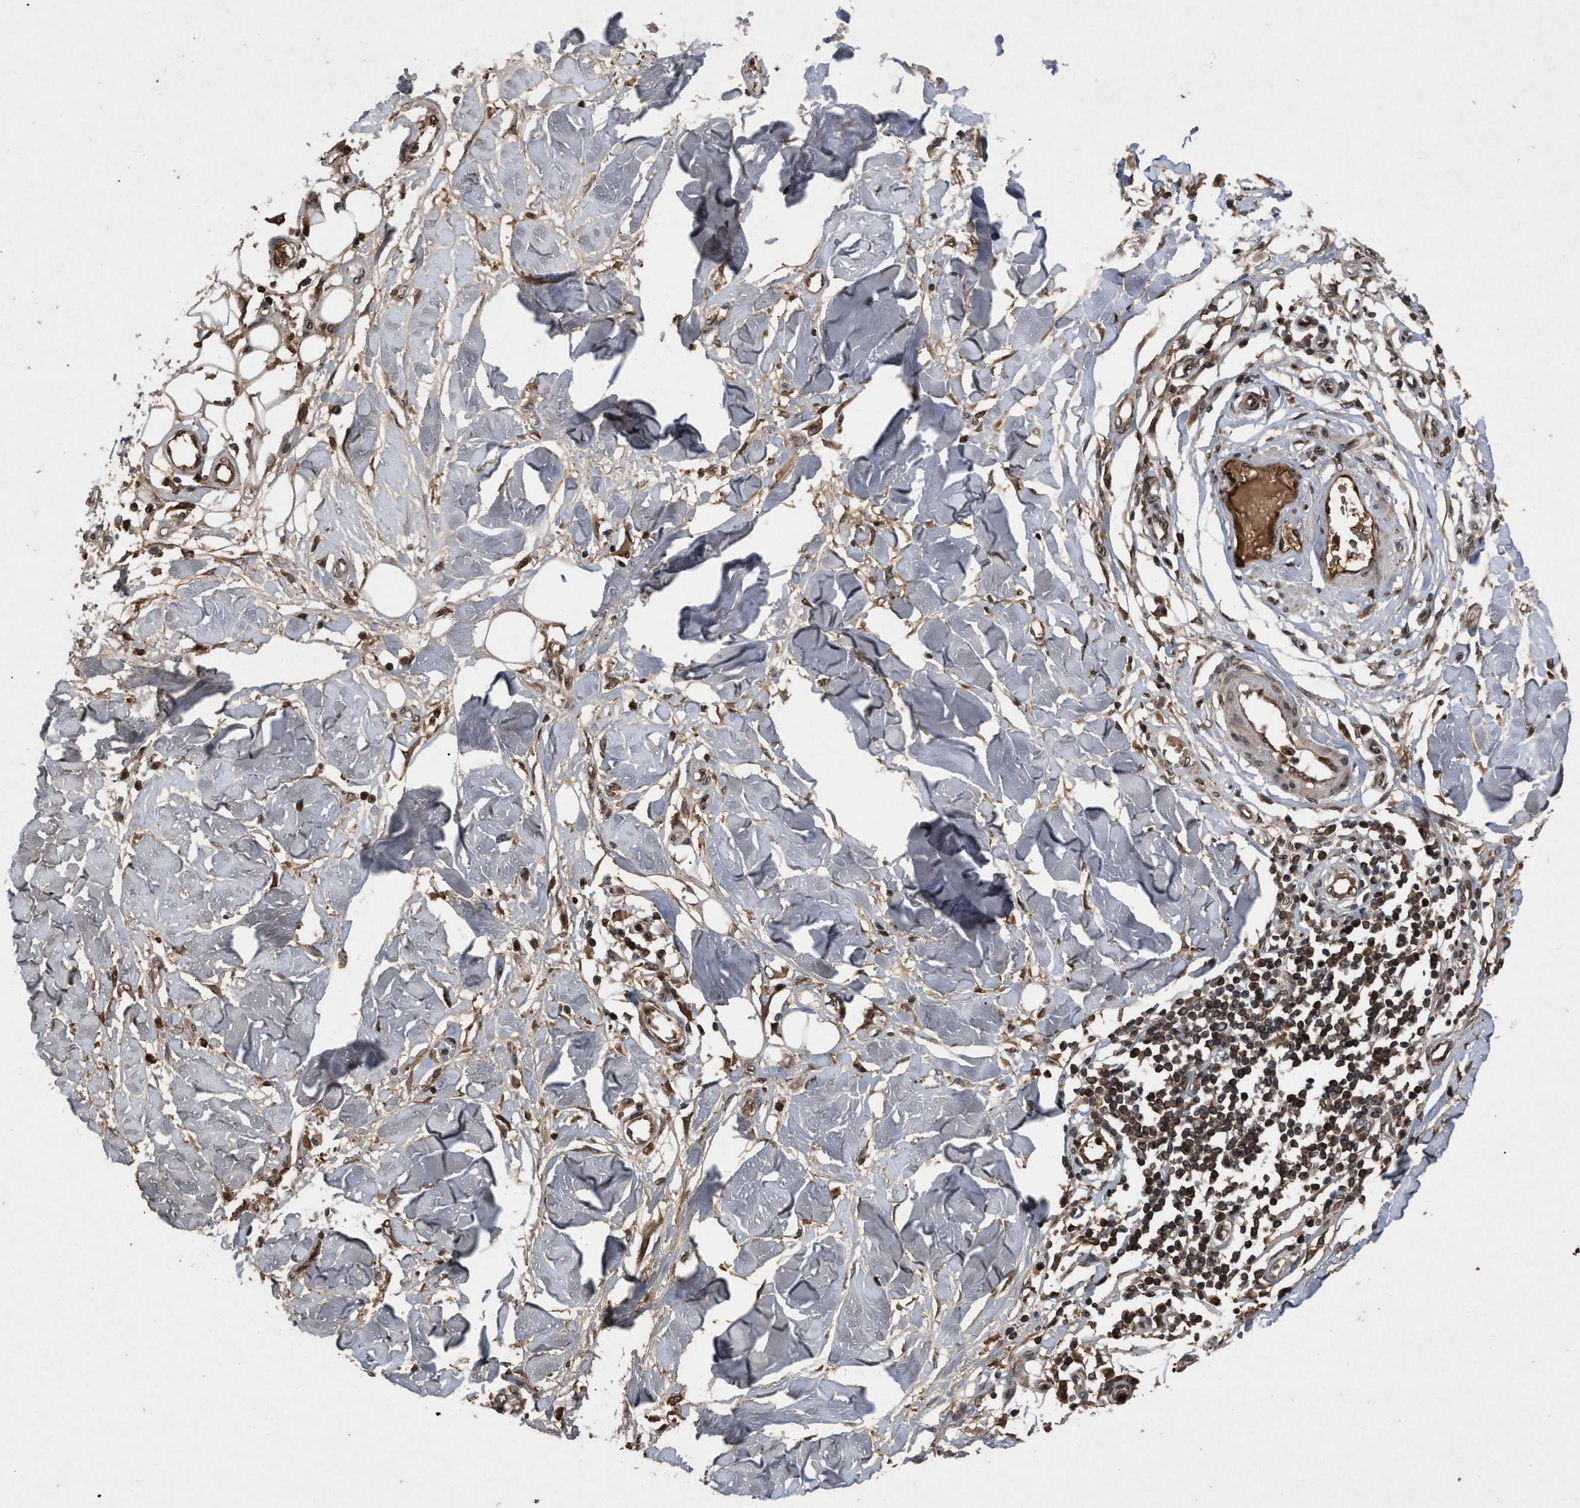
{"staining": {"intensity": "moderate", "quantity": ">75%", "location": "cytoplasmic/membranous,nuclear"}, "tissue": "adipose tissue", "cell_type": "Adipocytes", "image_type": "normal", "snomed": [{"axis": "morphology", "description": "Normal tissue, NOS"}, {"axis": "morphology", "description": "Squamous cell carcinoma, NOS"}, {"axis": "topography", "description": "Skin"}, {"axis": "topography", "description": "Peripheral nerve tissue"}], "caption": "This is a histology image of immunohistochemistry (IHC) staining of normal adipose tissue, which shows moderate expression in the cytoplasmic/membranous,nuclear of adipocytes.", "gene": "CRY1", "patient": {"sex": "male", "age": 83}}